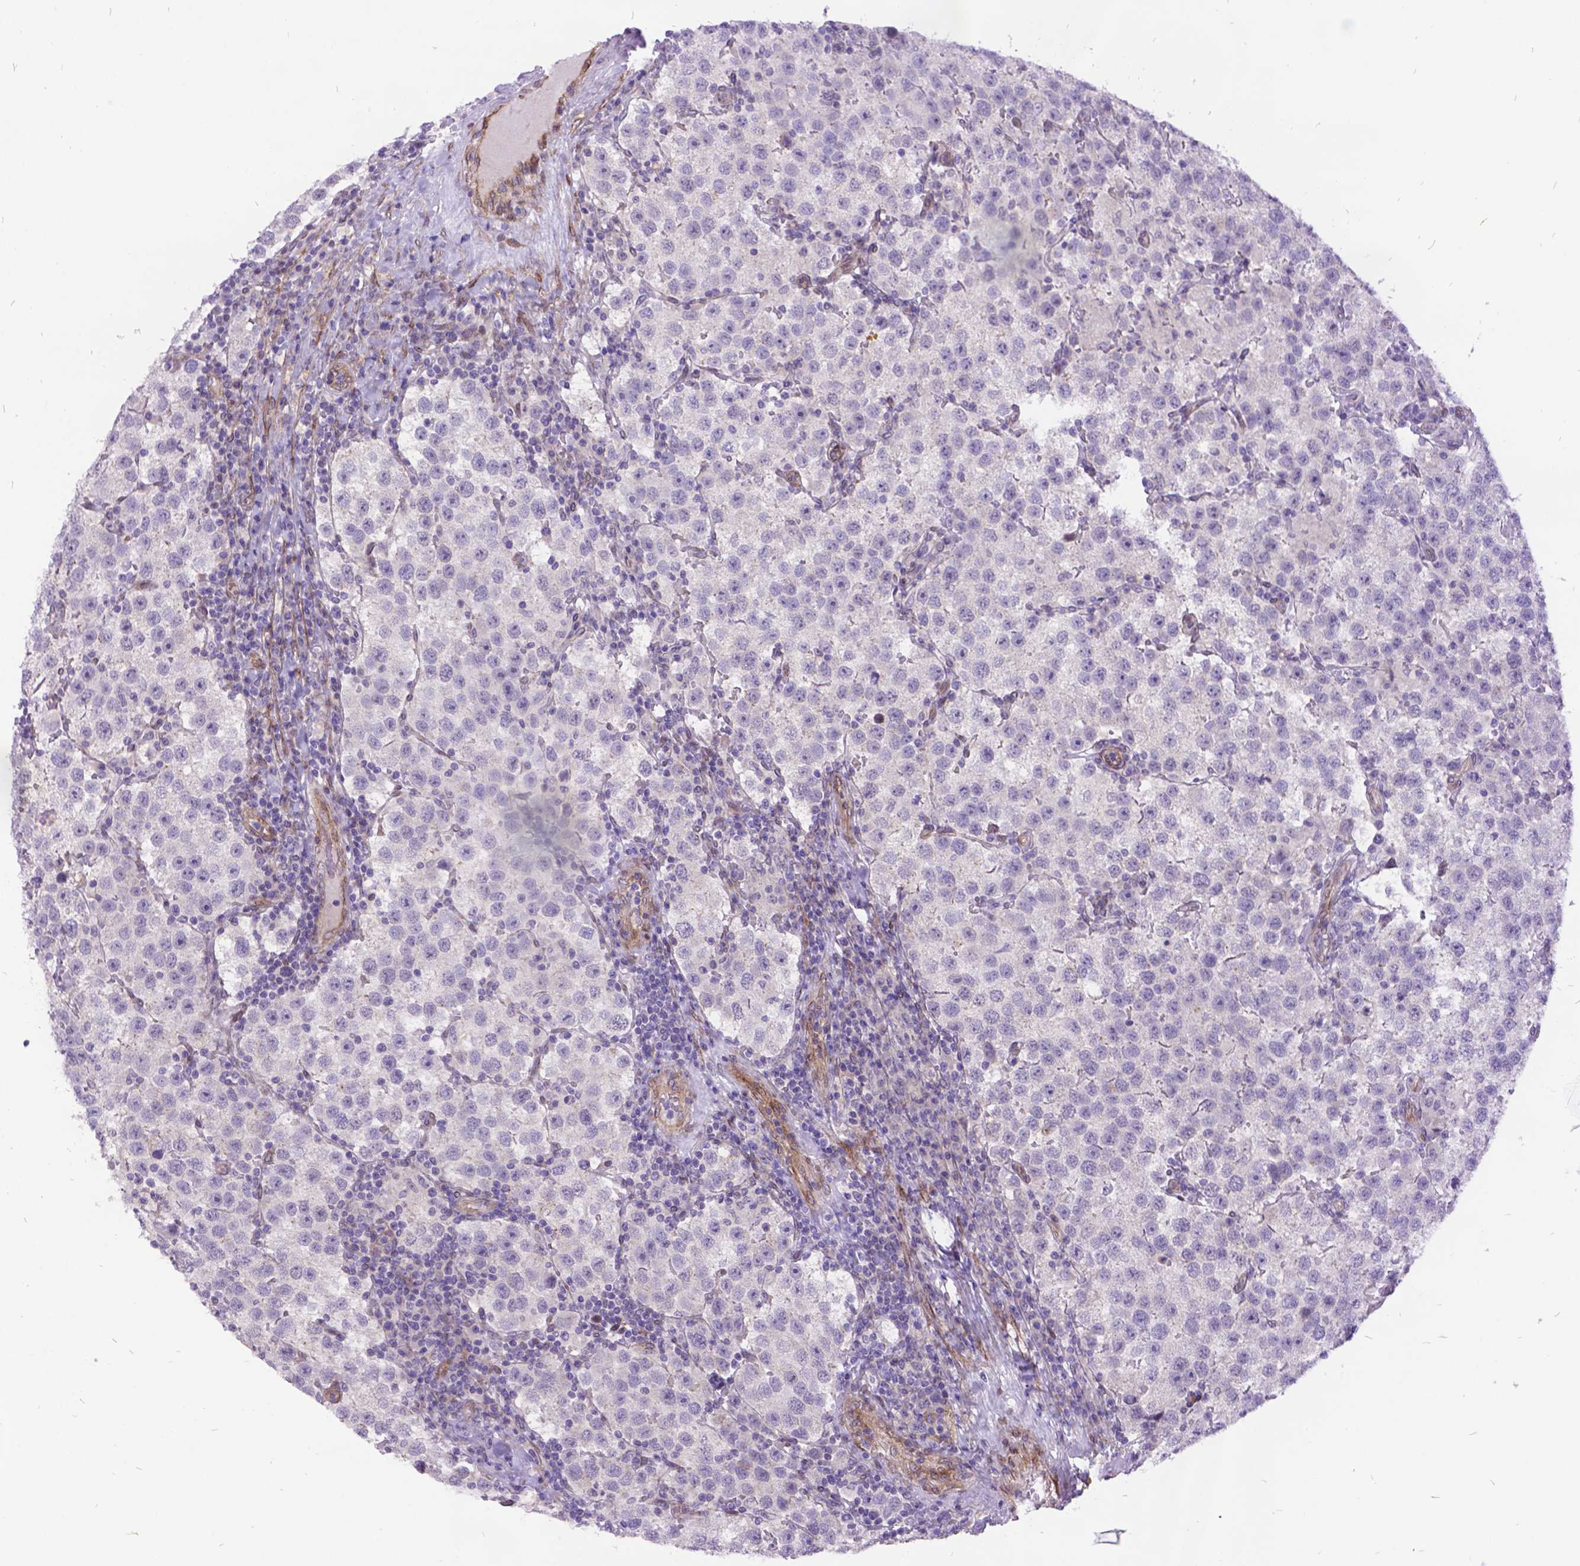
{"staining": {"intensity": "negative", "quantity": "none", "location": "none"}, "tissue": "testis cancer", "cell_type": "Tumor cells", "image_type": "cancer", "snomed": [{"axis": "morphology", "description": "Seminoma, NOS"}, {"axis": "topography", "description": "Testis"}], "caption": "This is an immunohistochemistry image of testis cancer (seminoma). There is no staining in tumor cells.", "gene": "GRB7", "patient": {"sex": "male", "age": 37}}